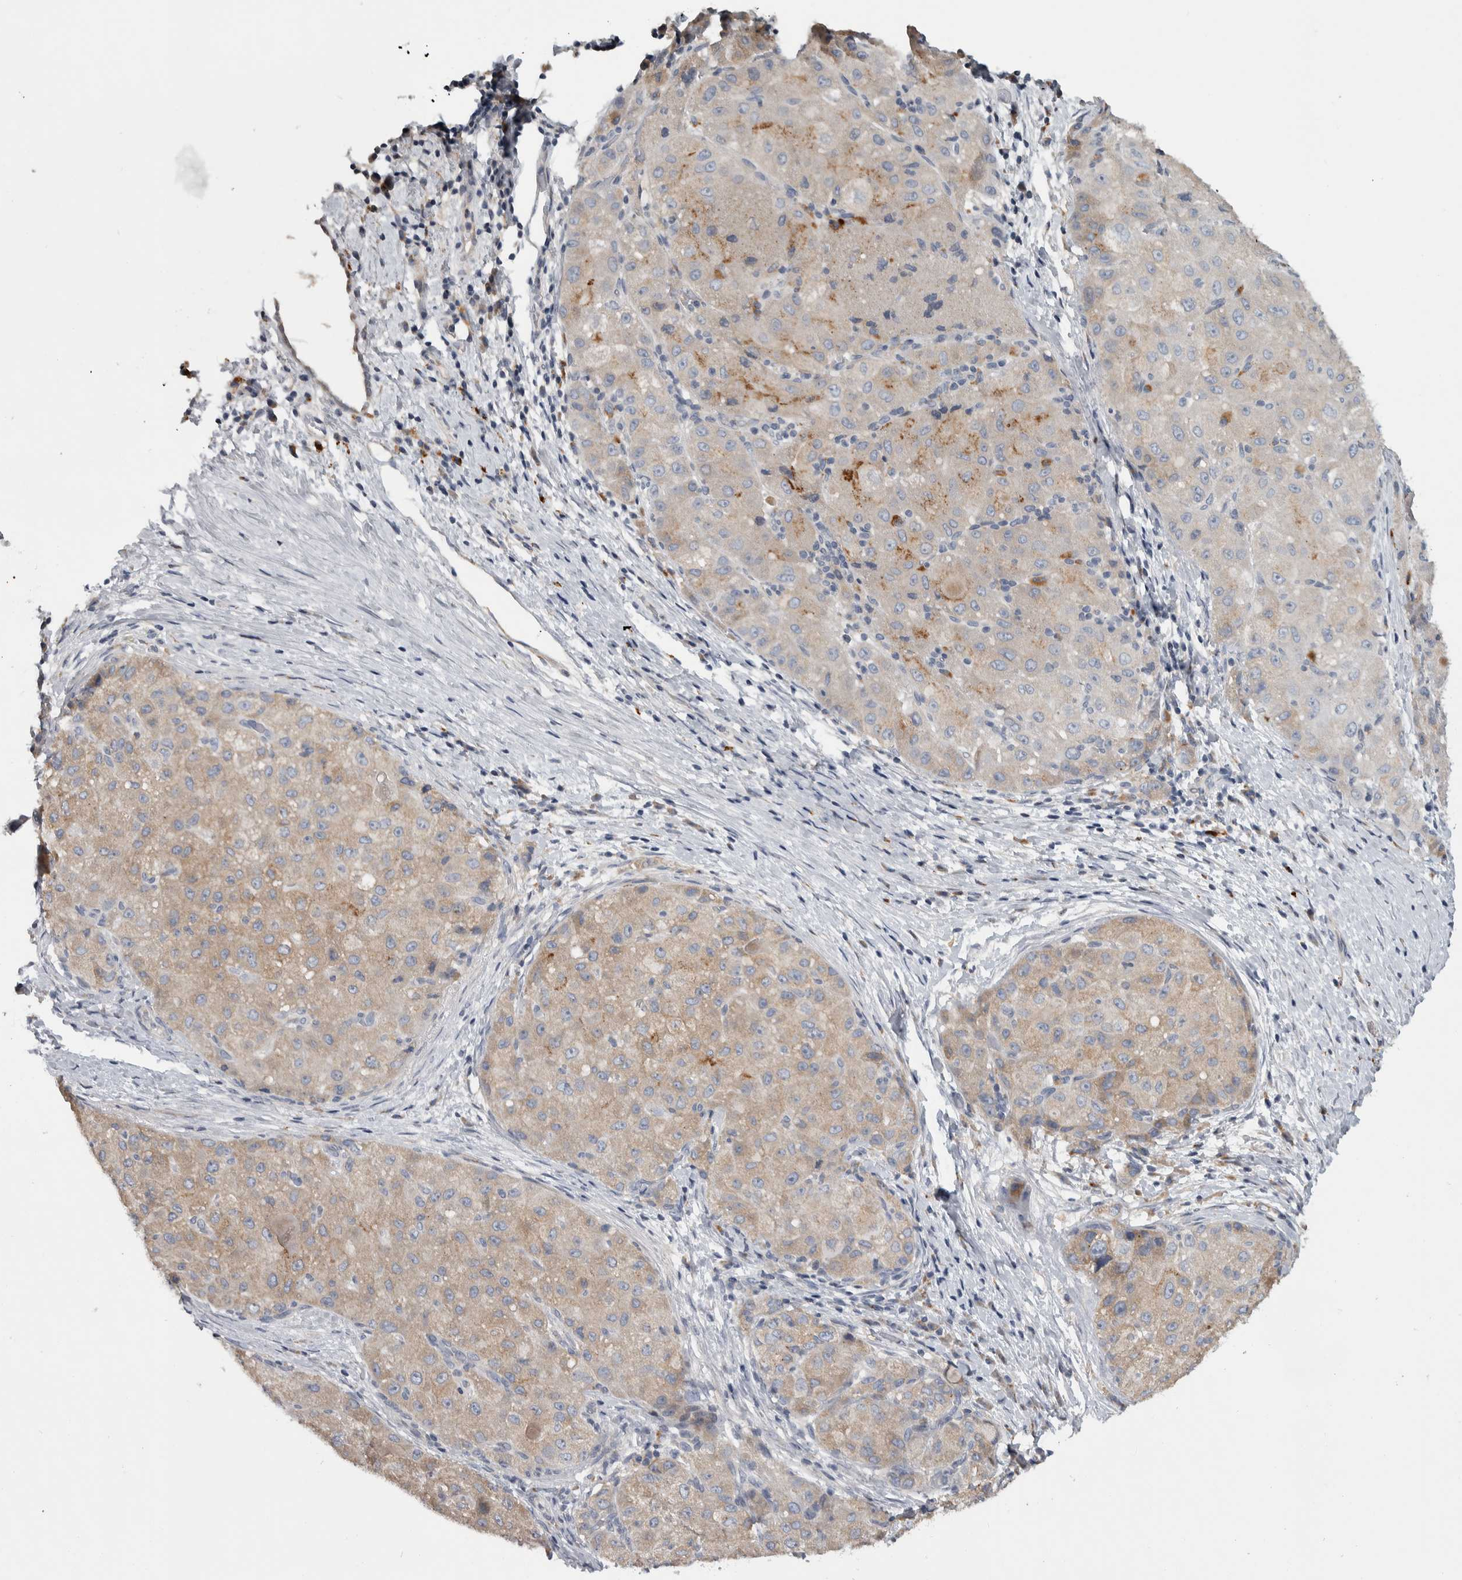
{"staining": {"intensity": "moderate", "quantity": "<25%", "location": "cytoplasmic/membranous"}, "tissue": "liver cancer", "cell_type": "Tumor cells", "image_type": "cancer", "snomed": [{"axis": "morphology", "description": "Carcinoma, Hepatocellular, NOS"}, {"axis": "topography", "description": "Liver"}], "caption": "Hepatocellular carcinoma (liver) stained for a protein (brown) shows moderate cytoplasmic/membranous positive positivity in approximately <25% of tumor cells.", "gene": "FAM83G", "patient": {"sex": "male", "age": 80}}